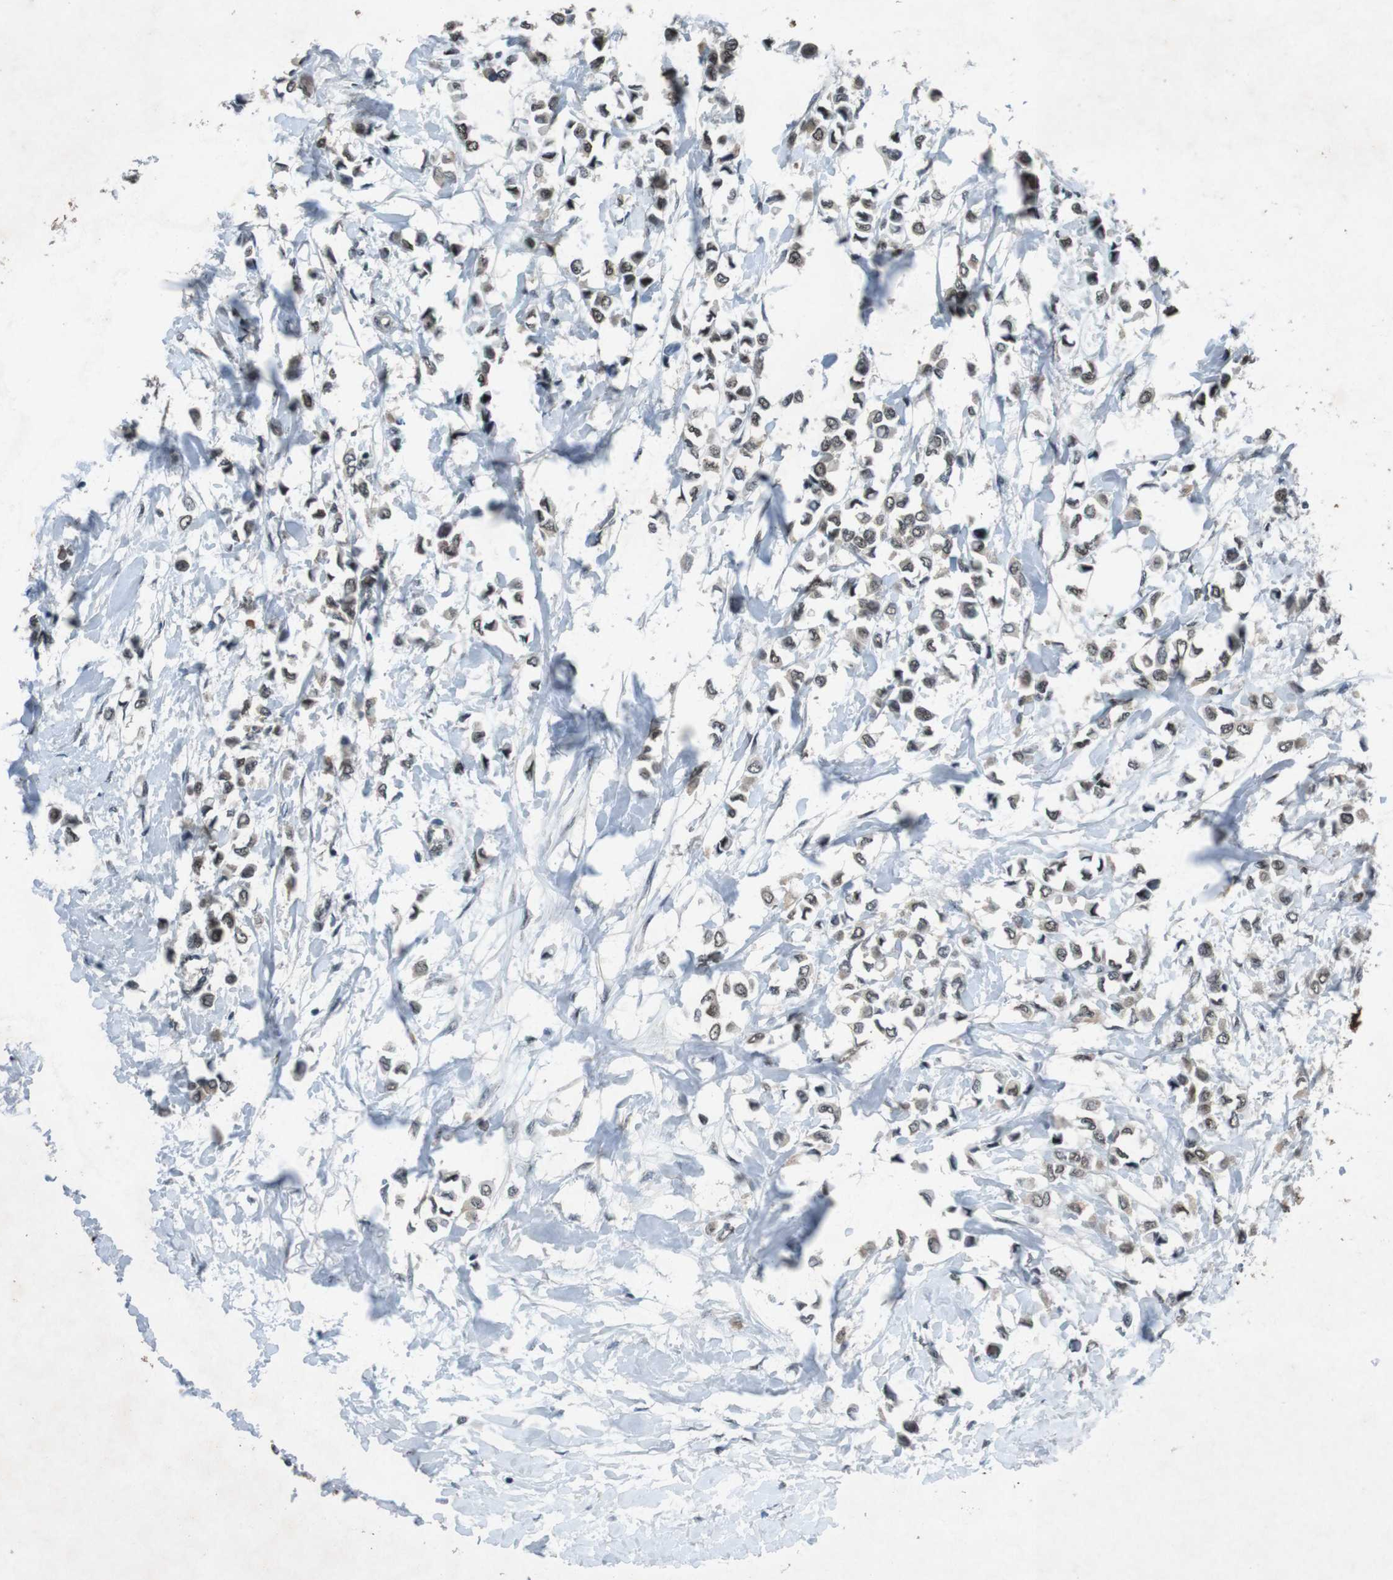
{"staining": {"intensity": "weak", "quantity": "25%-75%", "location": "nuclear"}, "tissue": "breast cancer", "cell_type": "Tumor cells", "image_type": "cancer", "snomed": [{"axis": "morphology", "description": "Lobular carcinoma"}, {"axis": "topography", "description": "Breast"}], "caption": "Immunohistochemical staining of breast lobular carcinoma reveals low levels of weak nuclear protein expression in approximately 25%-75% of tumor cells.", "gene": "USP7", "patient": {"sex": "female", "age": 51}}